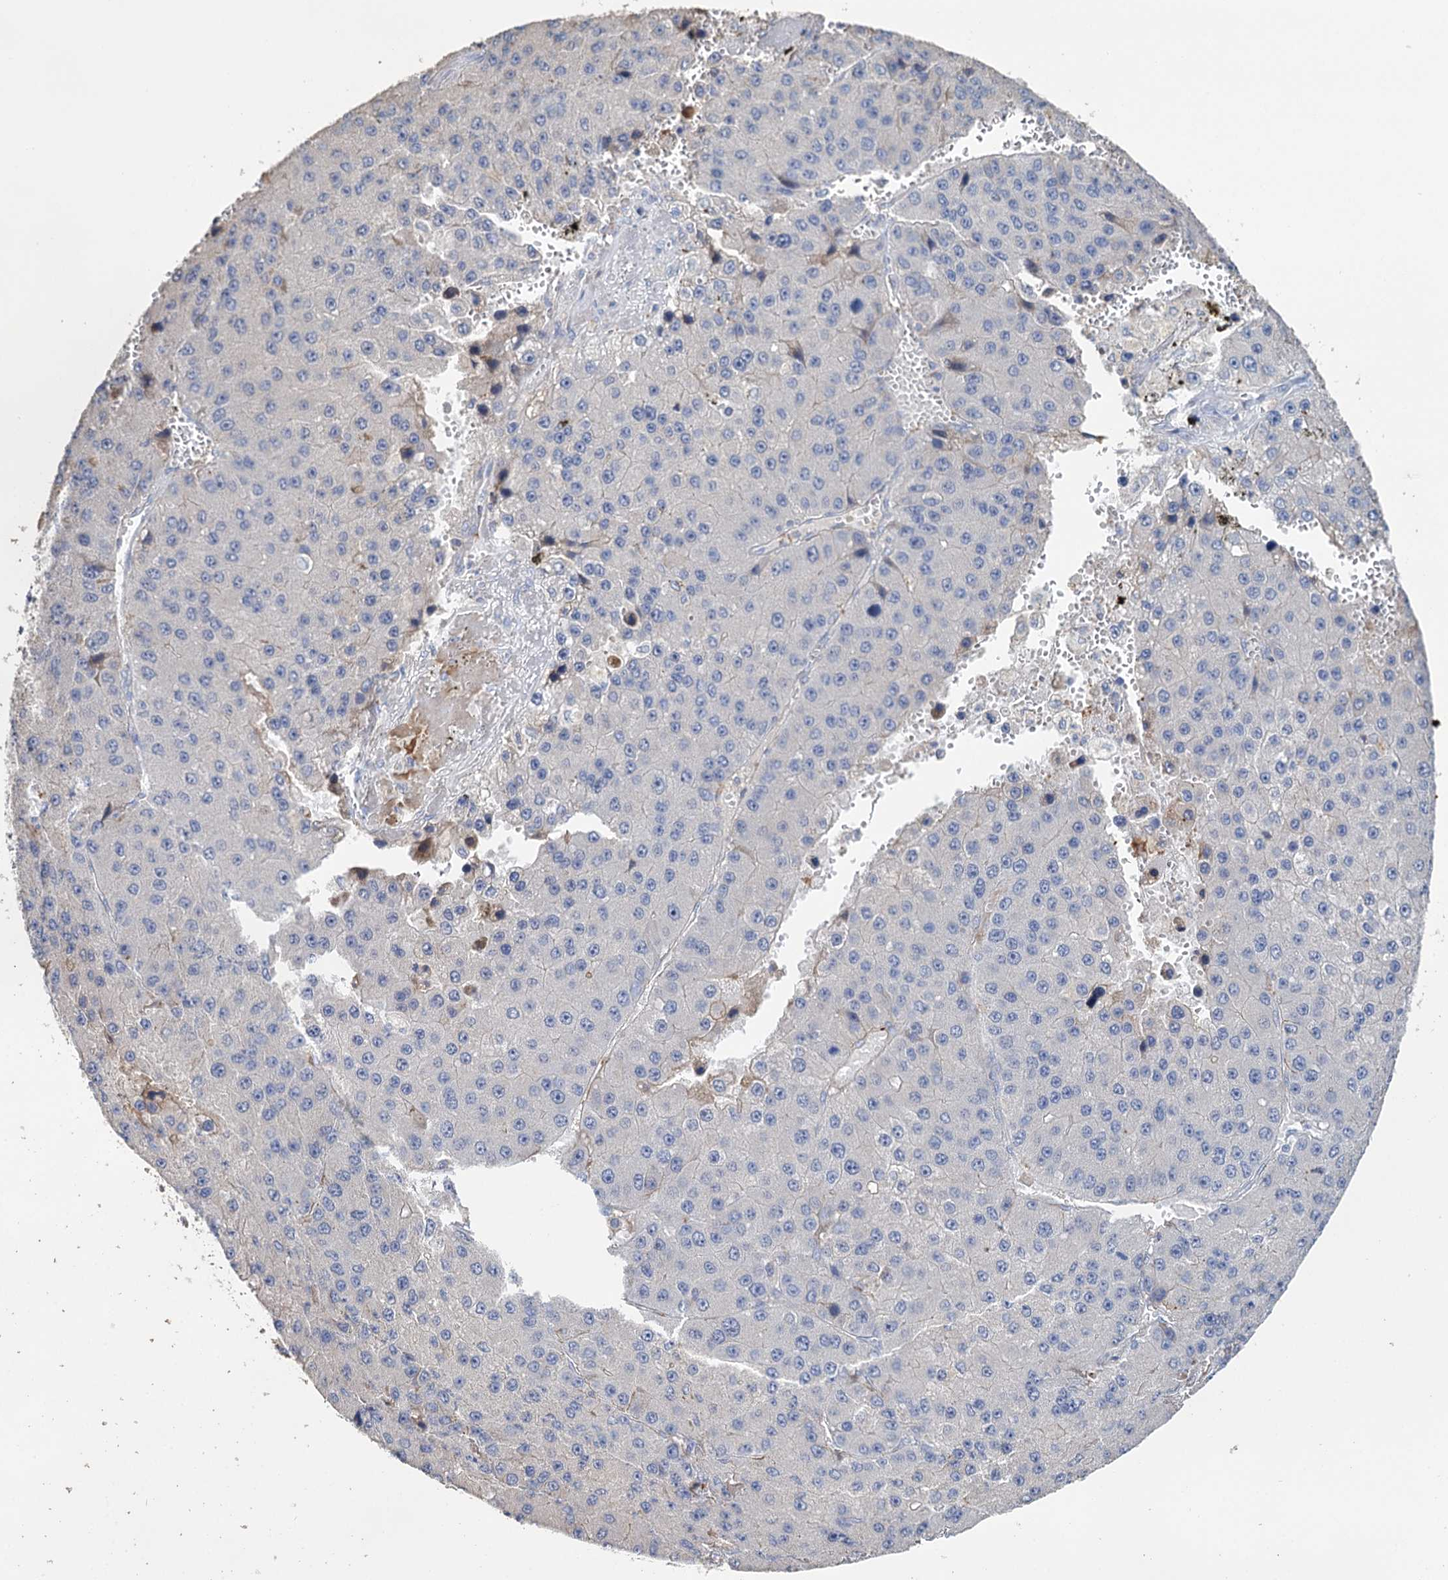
{"staining": {"intensity": "negative", "quantity": "none", "location": "none"}, "tissue": "liver cancer", "cell_type": "Tumor cells", "image_type": "cancer", "snomed": [{"axis": "morphology", "description": "Carcinoma, Hepatocellular, NOS"}, {"axis": "topography", "description": "Liver"}], "caption": "DAB immunohistochemical staining of liver cancer (hepatocellular carcinoma) exhibits no significant staining in tumor cells.", "gene": "DNAH6", "patient": {"sex": "female", "age": 73}}